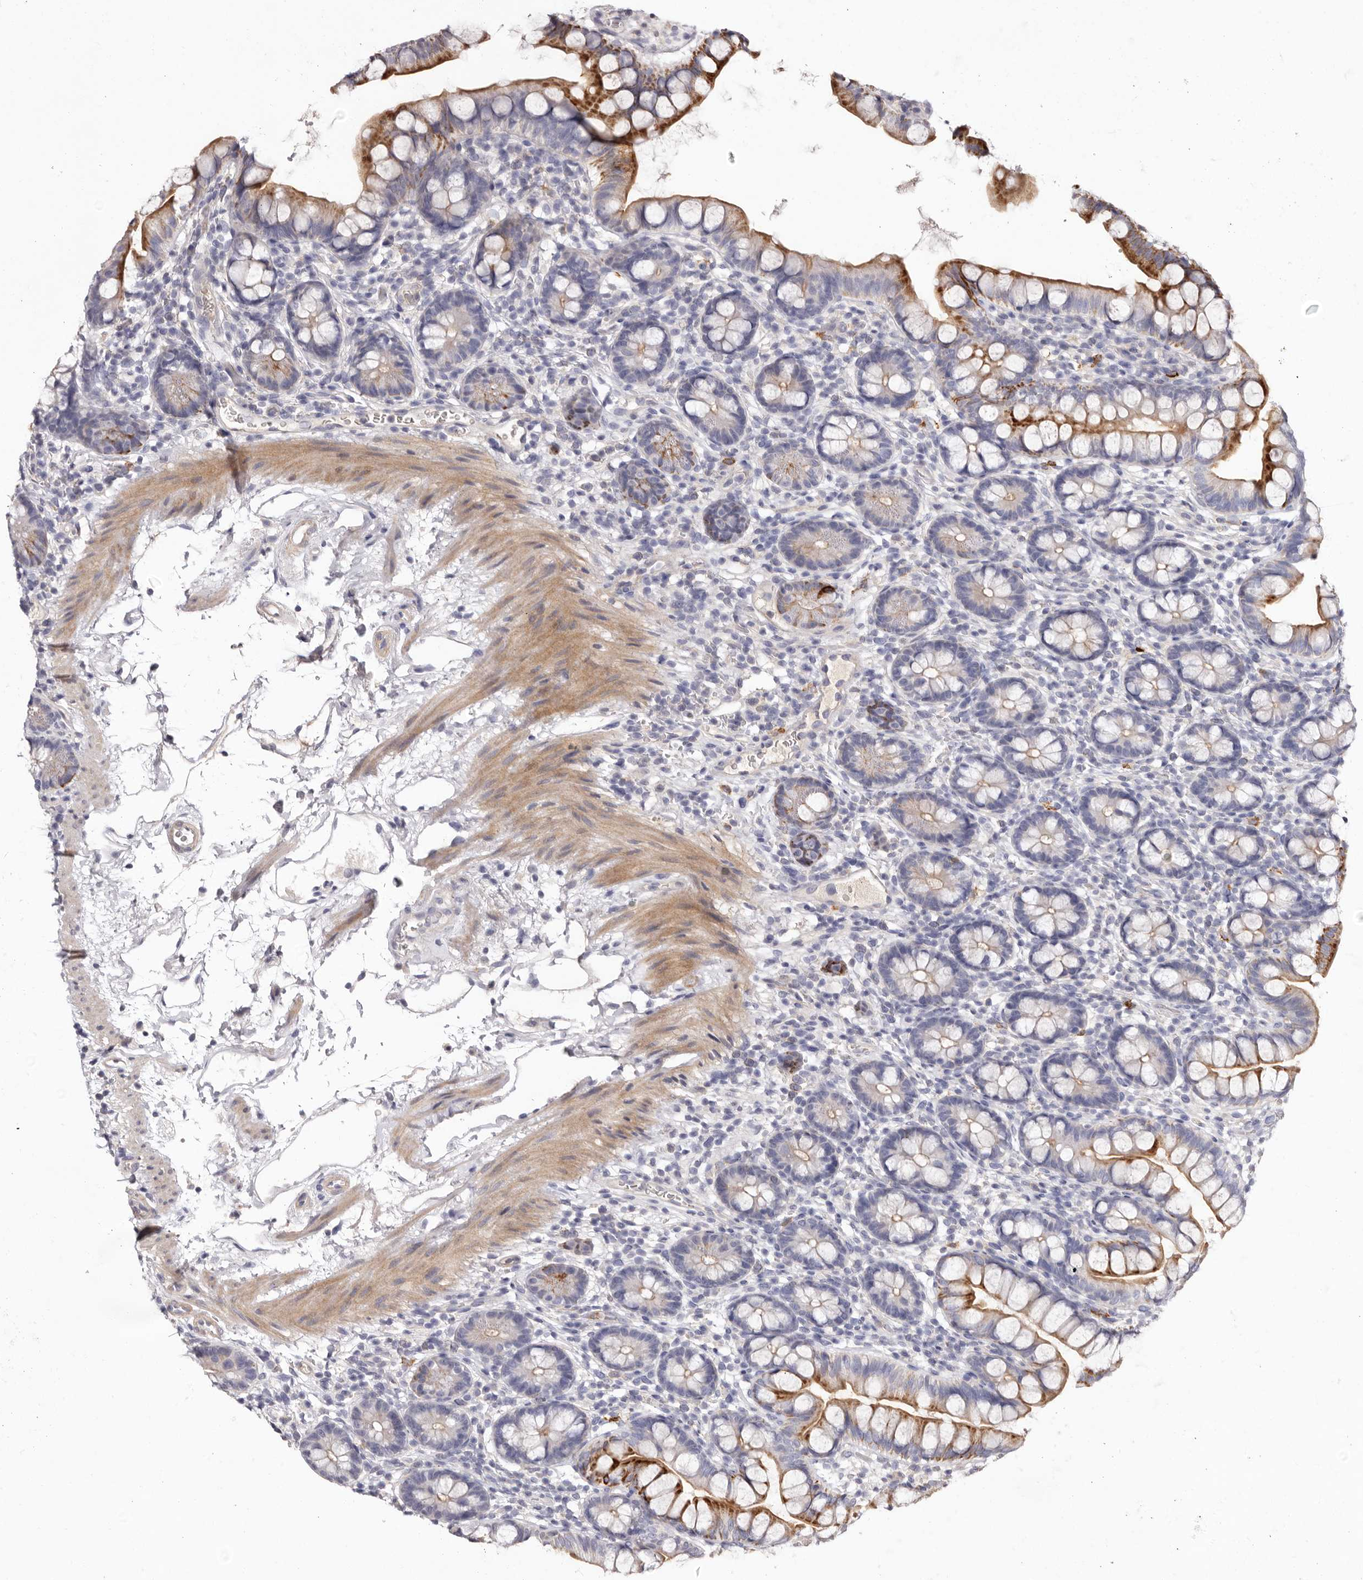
{"staining": {"intensity": "moderate", "quantity": "25%-75%", "location": "cytoplasmic/membranous"}, "tissue": "small intestine", "cell_type": "Glandular cells", "image_type": "normal", "snomed": [{"axis": "morphology", "description": "Normal tissue, NOS"}, {"axis": "topography", "description": "Small intestine"}], "caption": "This micrograph reveals IHC staining of benign small intestine, with medium moderate cytoplasmic/membranous expression in about 25%-75% of glandular cells.", "gene": "S1PR5", "patient": {"sex": "female", "age": 84}}